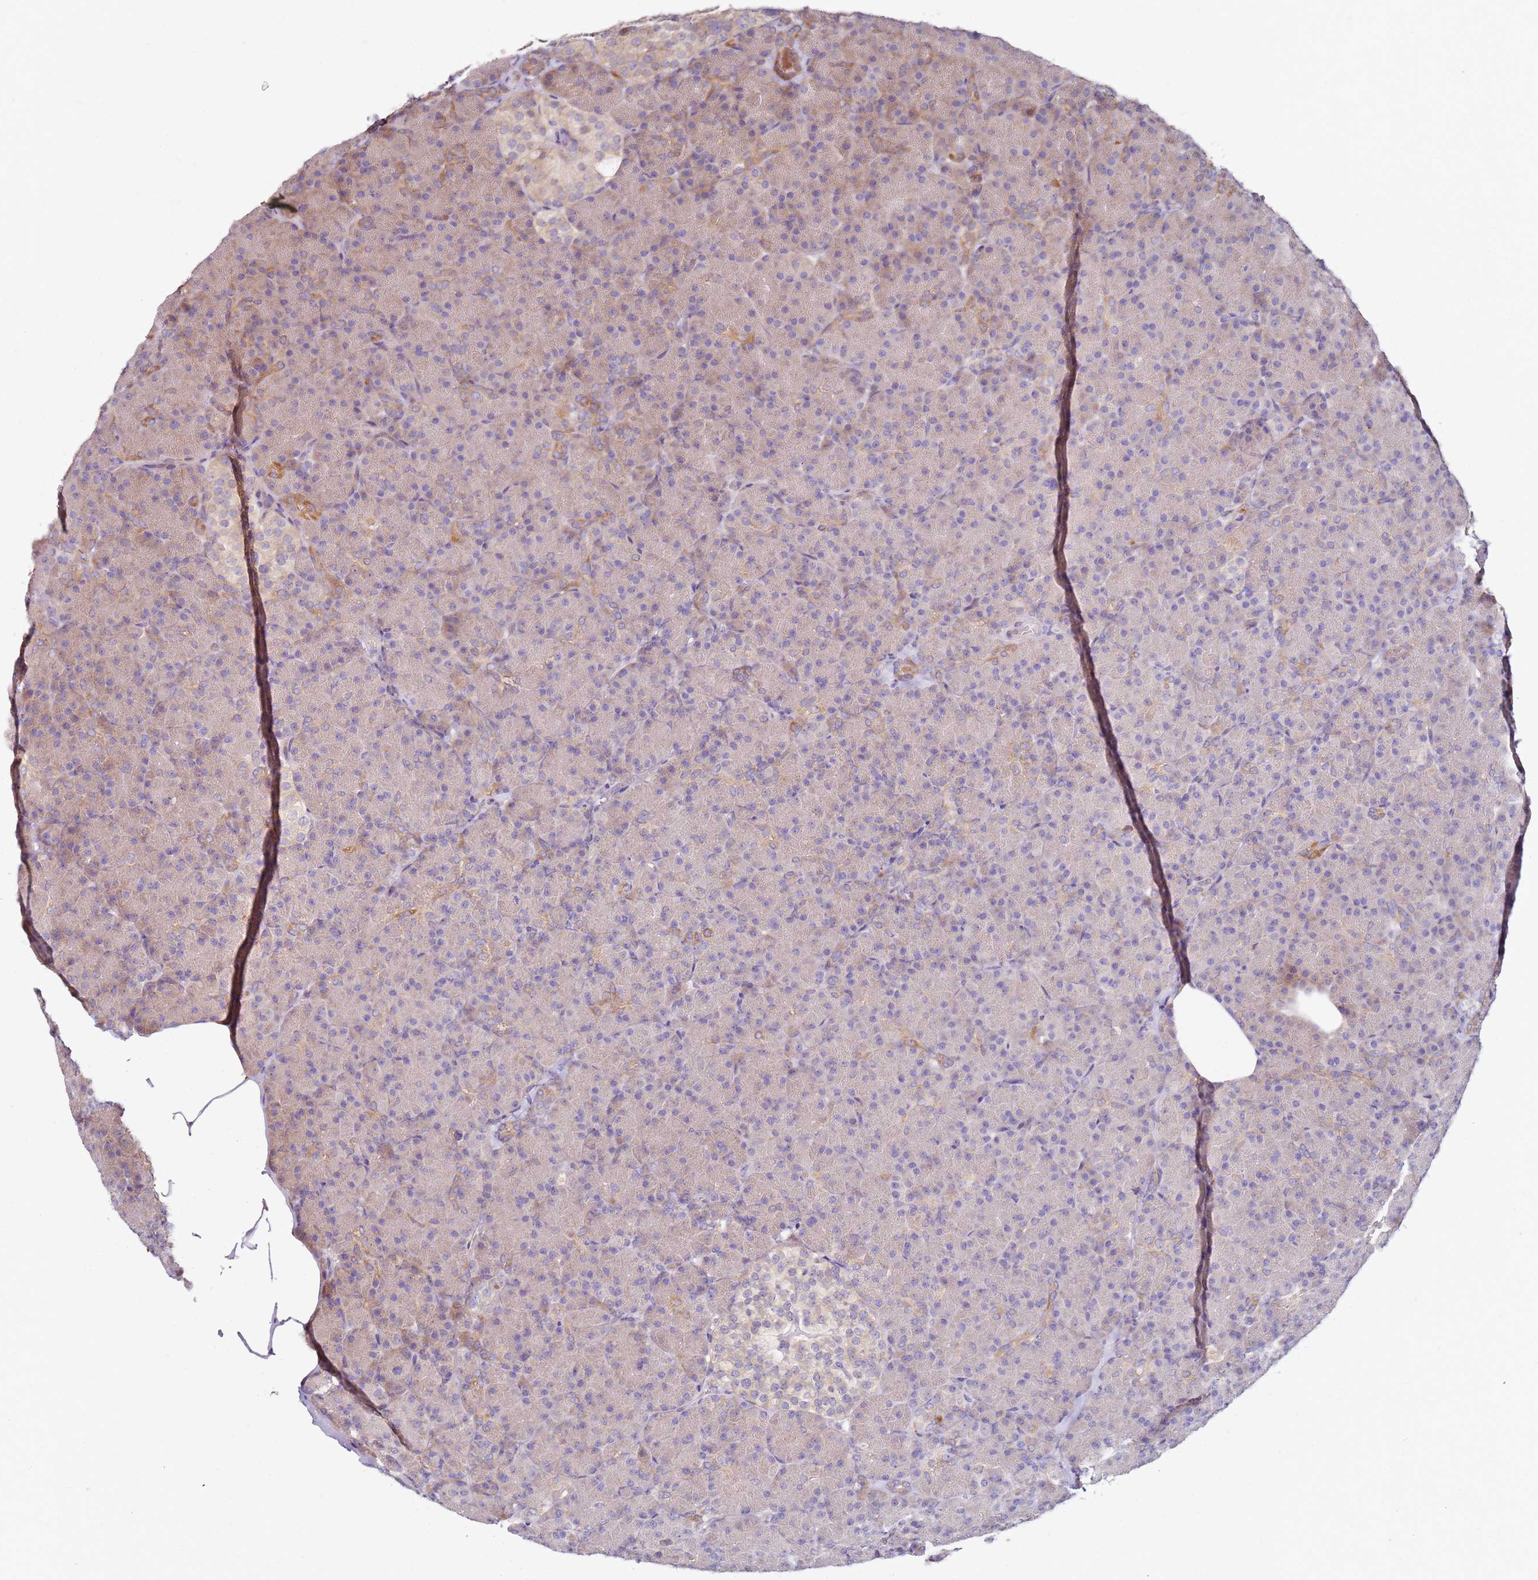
{"staining": {"intensity": "moderate", "quantity": "25%-75%", "location": "cytoplasmic/membranous"}, "tissue": "pancreas", "cell_type": "Exocrine glandular cells", "image_type": "normal", "snomed": [{"axis": "morphology", "description": "Normal tissue, NOS"}, {"axis": "topography", "description": "Pancreas"}], "caption": "This is a histology image of IHC staining of benign pancreas, which shows moderate staining in the cytoplasmic/membranous of exocrine glandular cells.", "gene": "CNOT9", "patient": {"sex": "female", "age": 43}}